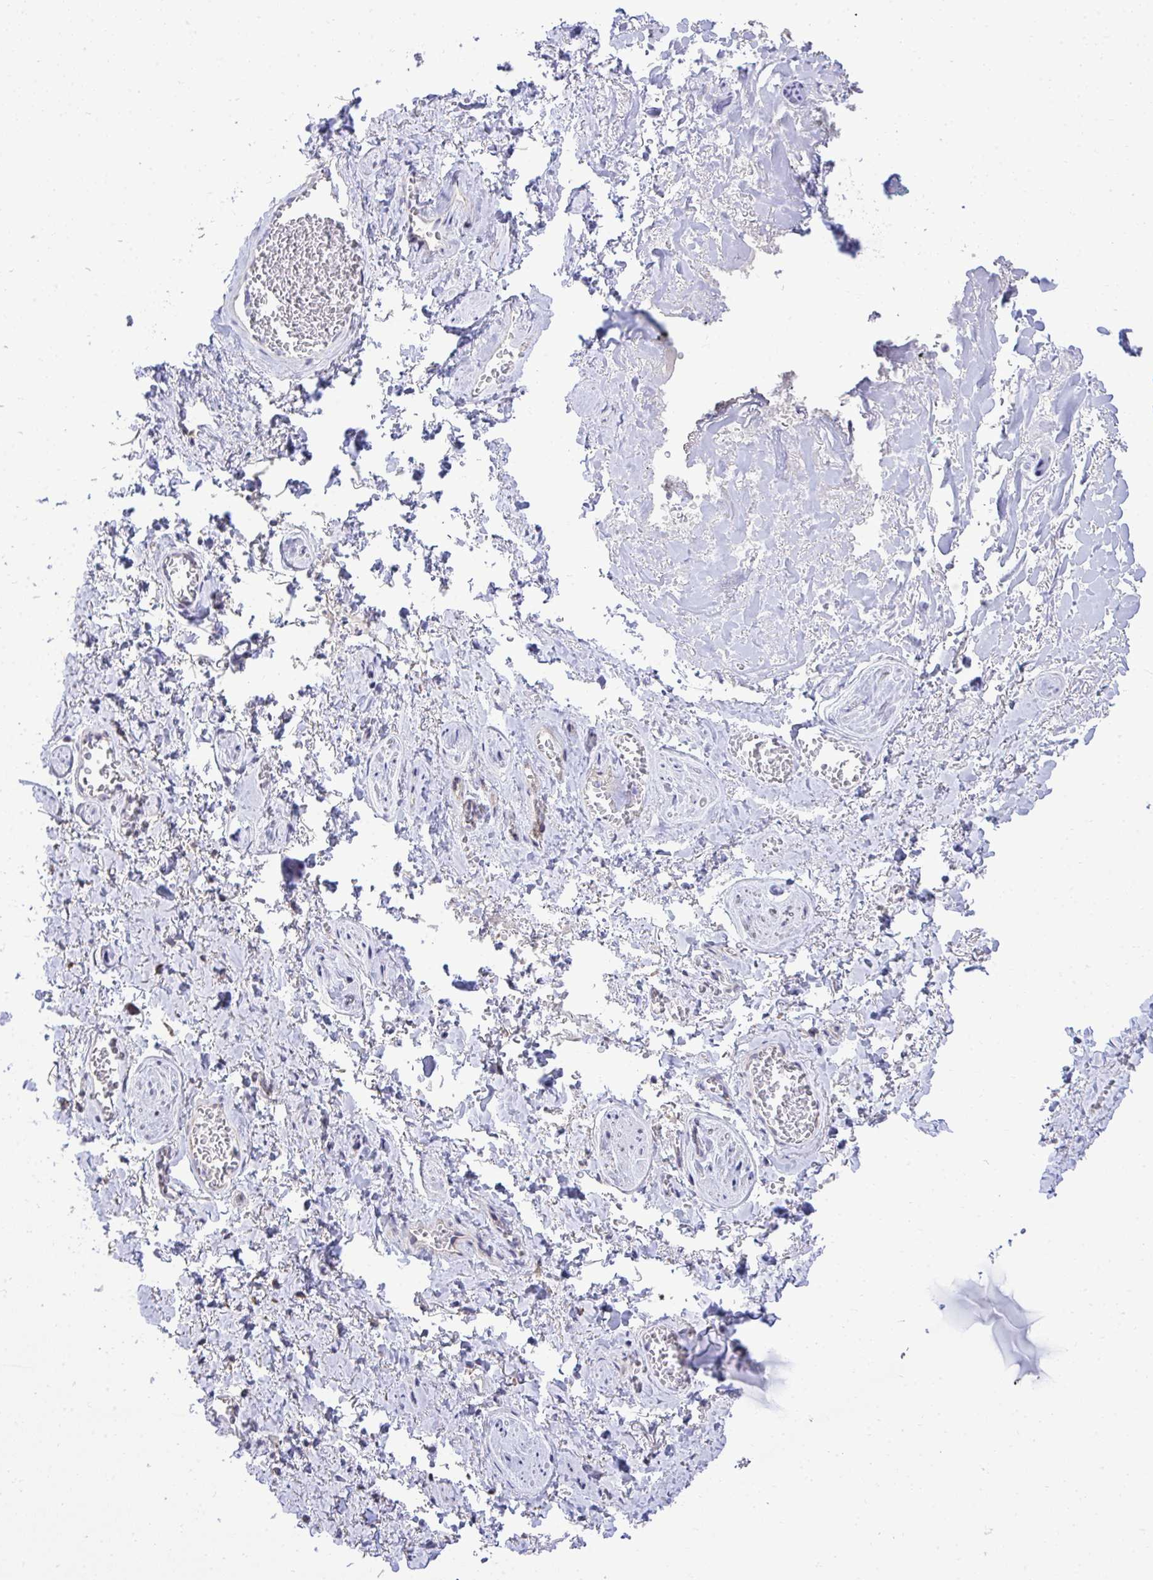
{"staining": {"intensity": "negative", "quantity": "none", "location": "none"}, "tissue": "adipose tissue", "cell_type": "Adipocytes", "image_type": "normal", "snomed": [{"axis": "morphology", "description": "Normal tissue, NOS"}, {"axis": "topography", "description": "Vulva"}, {"axis": "topography", "description": "Peripheral nerve tissue"}], "caption": "High magnification brightfield microscopy of benign adipose tissue stained with DAB (brown) and counterstained with hematoxylin (blue): adipocytes show no significant expression. The staining is performed using DAB brown chromogen with nuclei counter-stained in using hematoxylin.", "gene": "XAF1", "patient": {"sex": "female", "age": 66}}